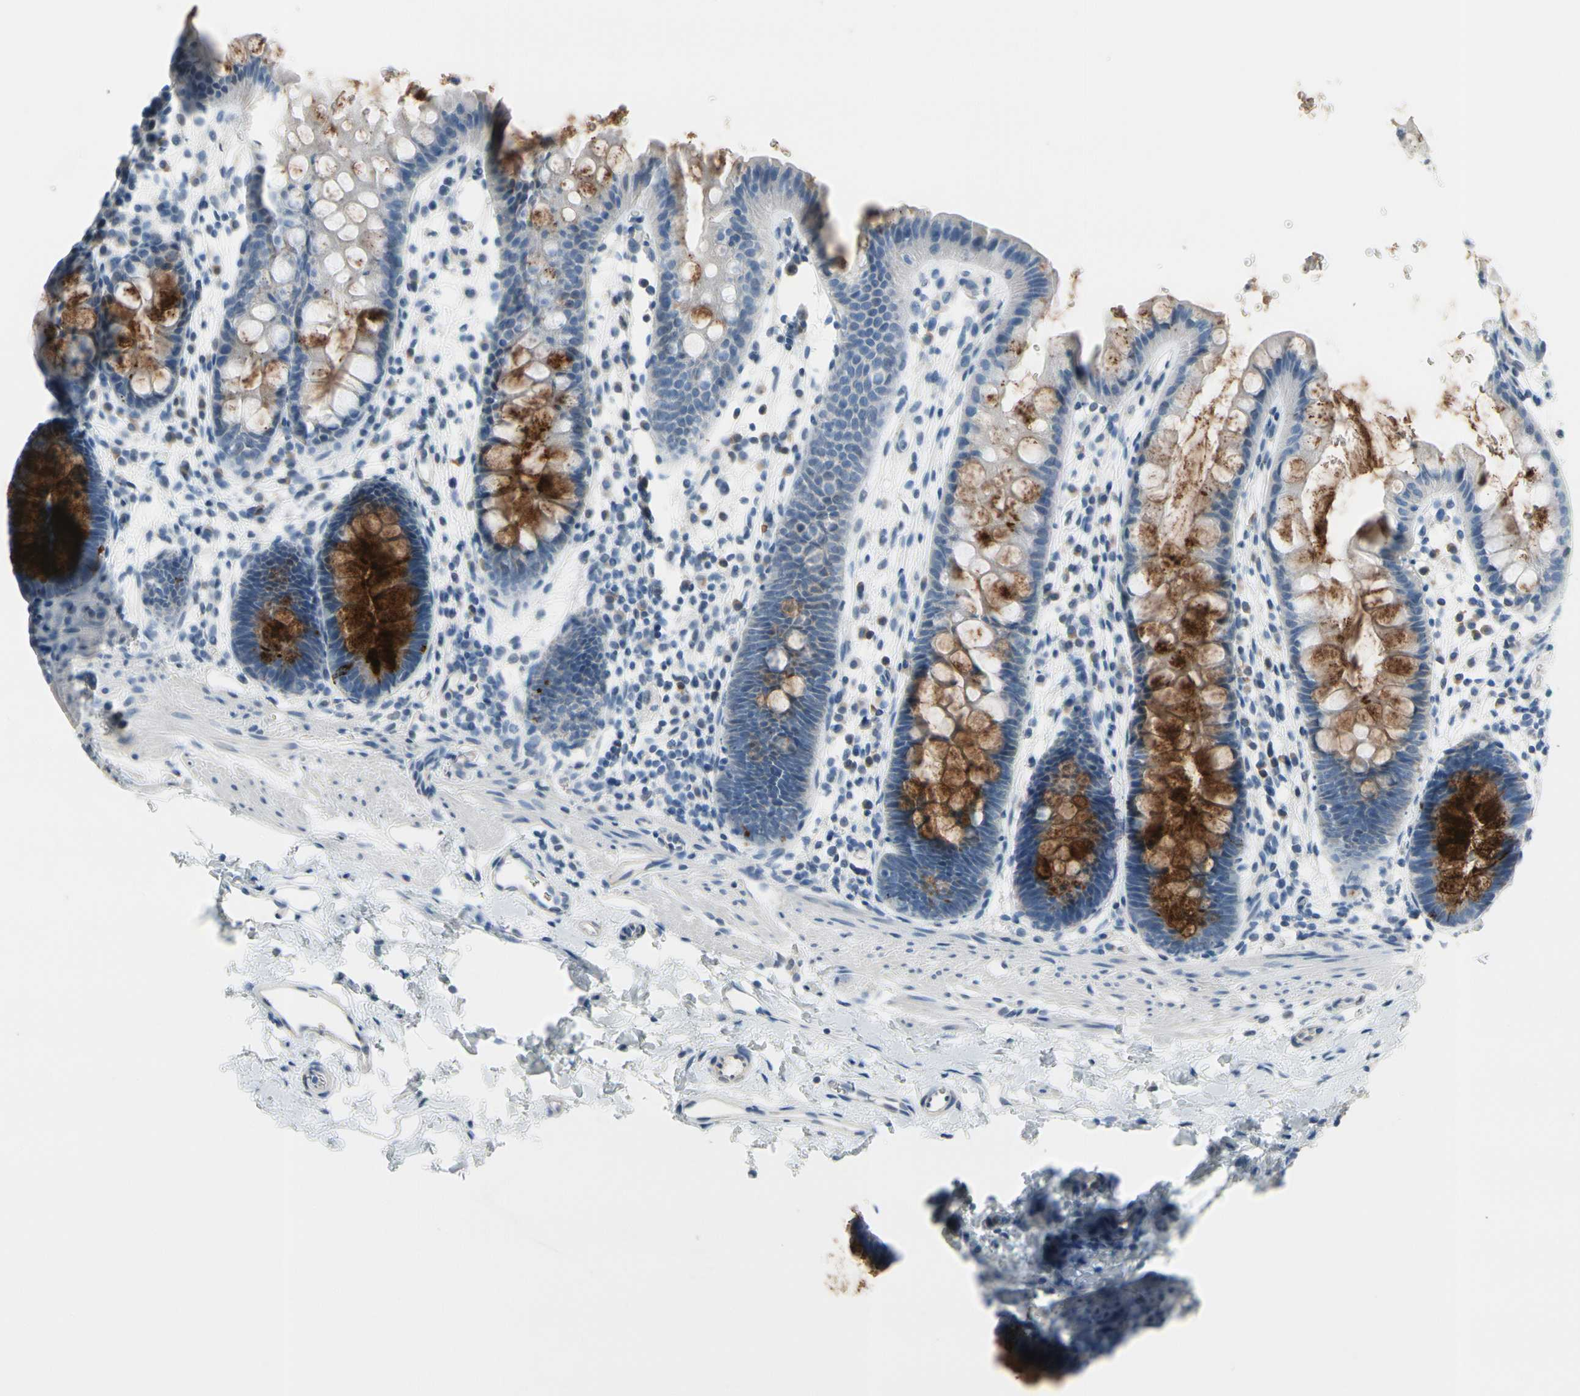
{"staining": {"intensity": "strong", "quantity": ">75%", "location": "cytoplasmic/membranous"}, "tissue": "rectum", "cell_type": "Glandular cells", "image_type": "normal", "snomed": [{"axis": "morphology", "description": "Normal tissue, NOS"}, {"axis": "topography", "description": "Rectum"}], "caption": "Unremarkable rectum exhibits strong cytoplasmic/membranous expression in about >75% of glandular cells, visualized by immunohistochemistry.", "gene": "MUC5B", "patient": {"sex": "female", "age": 24}}